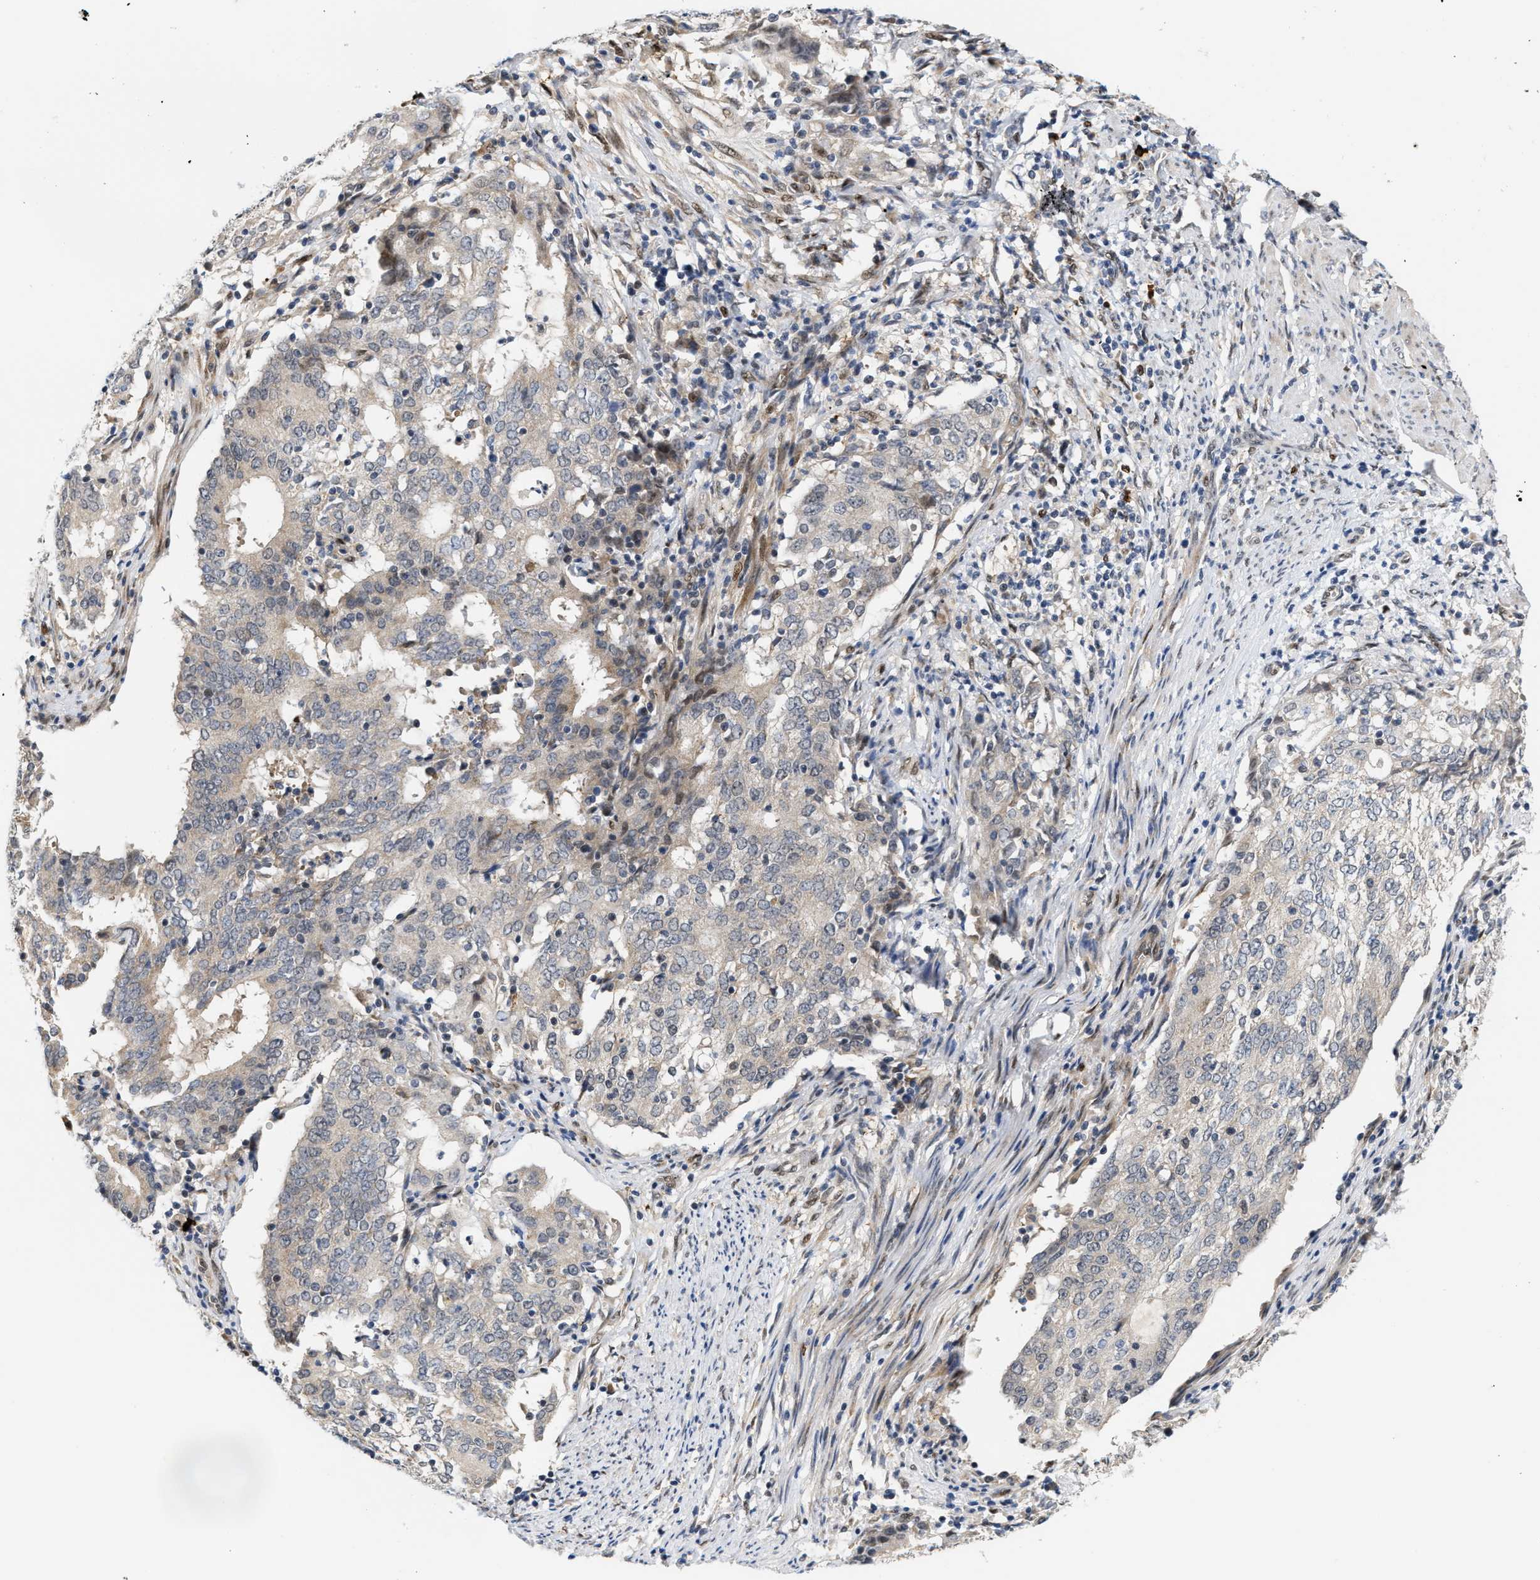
{"staining": {"intensity": "negative", "quantity": "none", "location": "none"}, "tissue": "cervical cancer", "cell_type": "Tumor cells", "image_type": "cancer", "snomed": [{"axis": "morphology", "description": "Adenocarcinoma, NOS"}, {"axis": "topography", "description": "Cervix"}], "caption": "An image of cervical cancer stained for a protein demonstrates no brown staining in tumor cells.", "gene": "TCF4", "patient": {"sex": "female", "age": 44}}